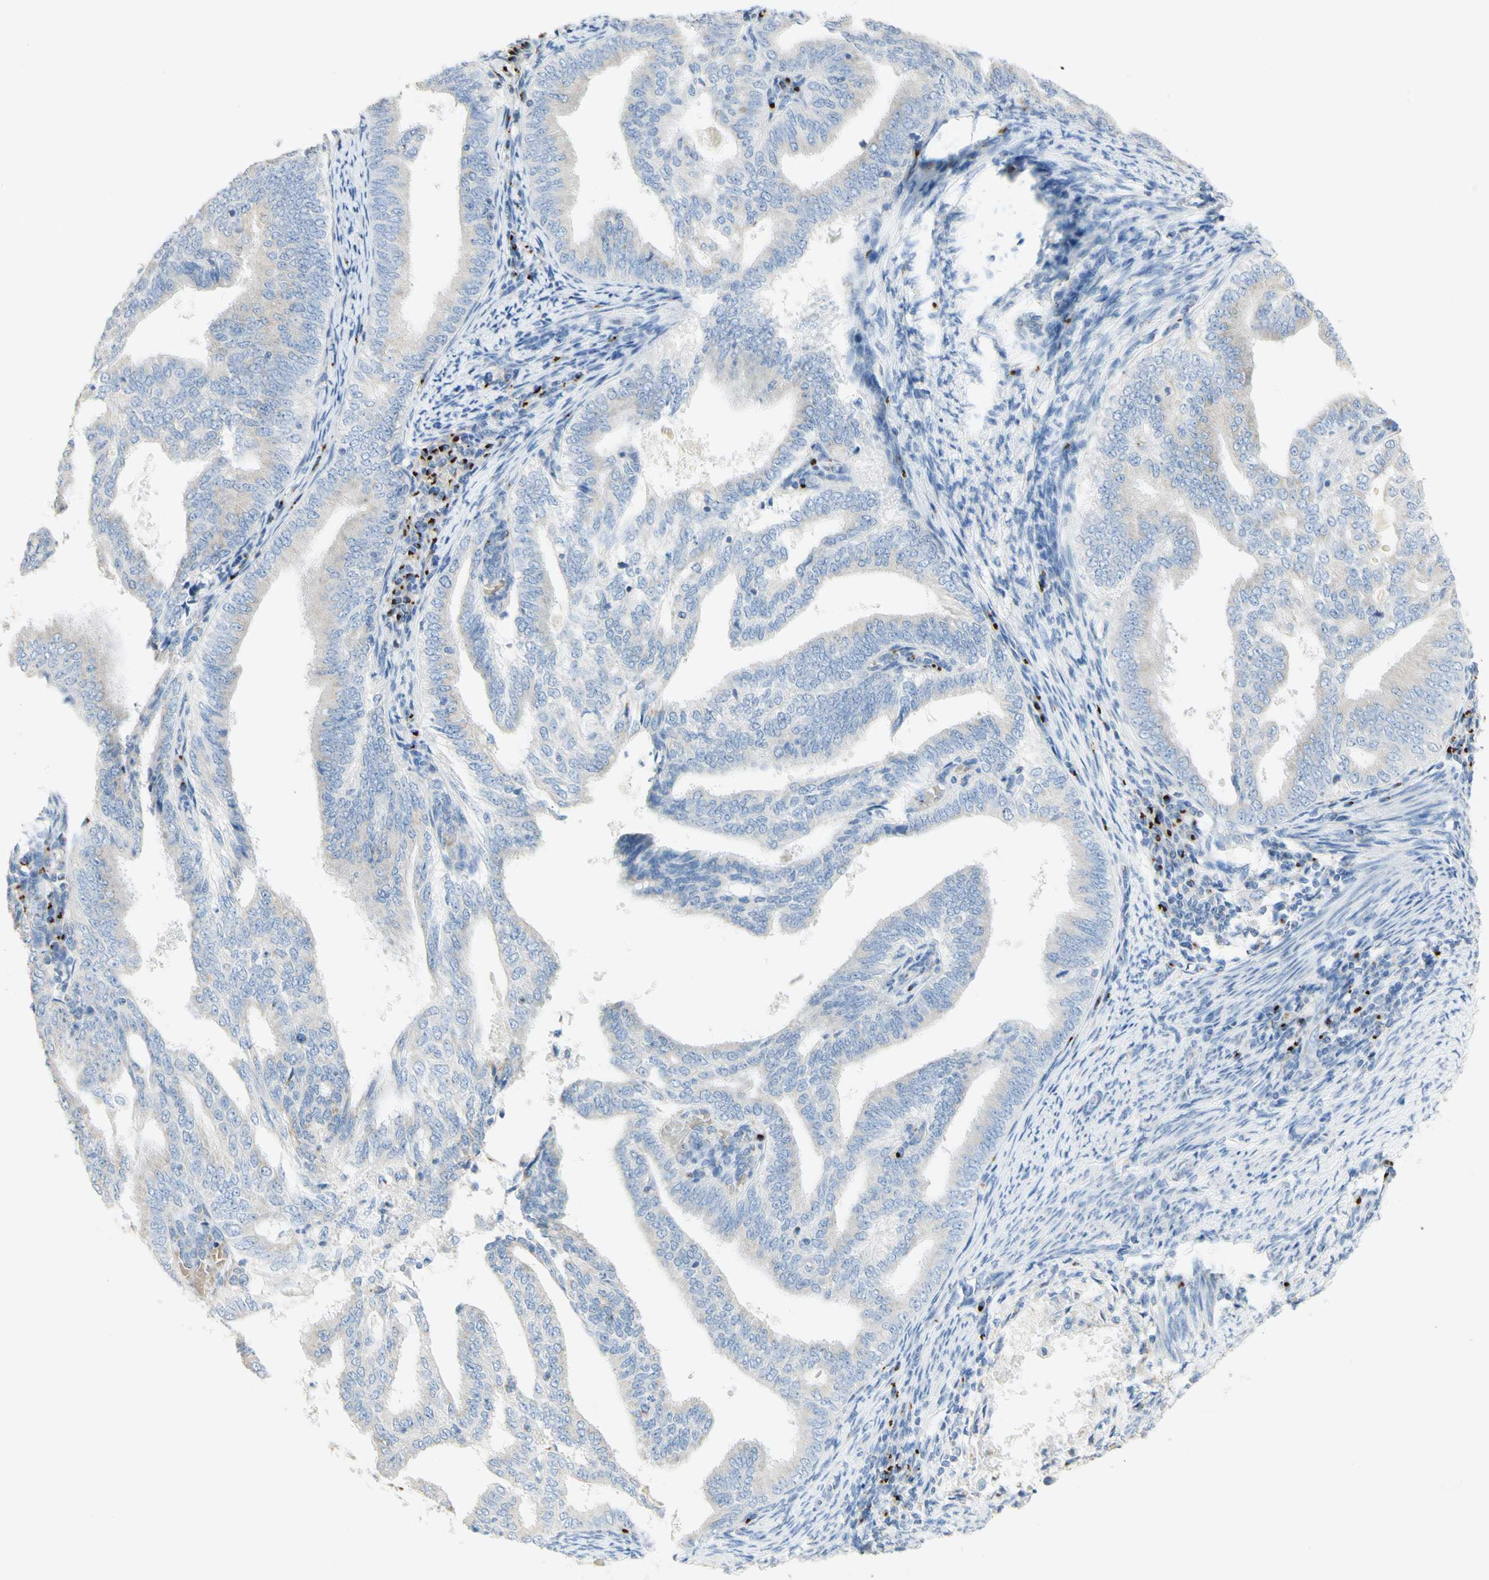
{"staining": {"intensity": "weak", "quantity": ">75%", "location": "cytoplasmic/membranous"}, "tissue": "endometrial cancer", "cell_type": "Tumor cells", "image_type": "cancer", "snomed": [{"axis": "morphology", "description": "Adenocarcinoma, NOS"}, {"axis": "topography", "description": "Endometrium"}], "caption": "Protein expression analysis of human endometrial adenocarcinoma reveals weak cytoplasmic/membranous staining in approximately >75% of tumor cells. The staining is performed using DAB brown chromogen to label protein expression. The nuclei are counter-stained blue using hematoxylin.", "gene": "MANEA", "patient": {"sex": "female", "age": 58}}